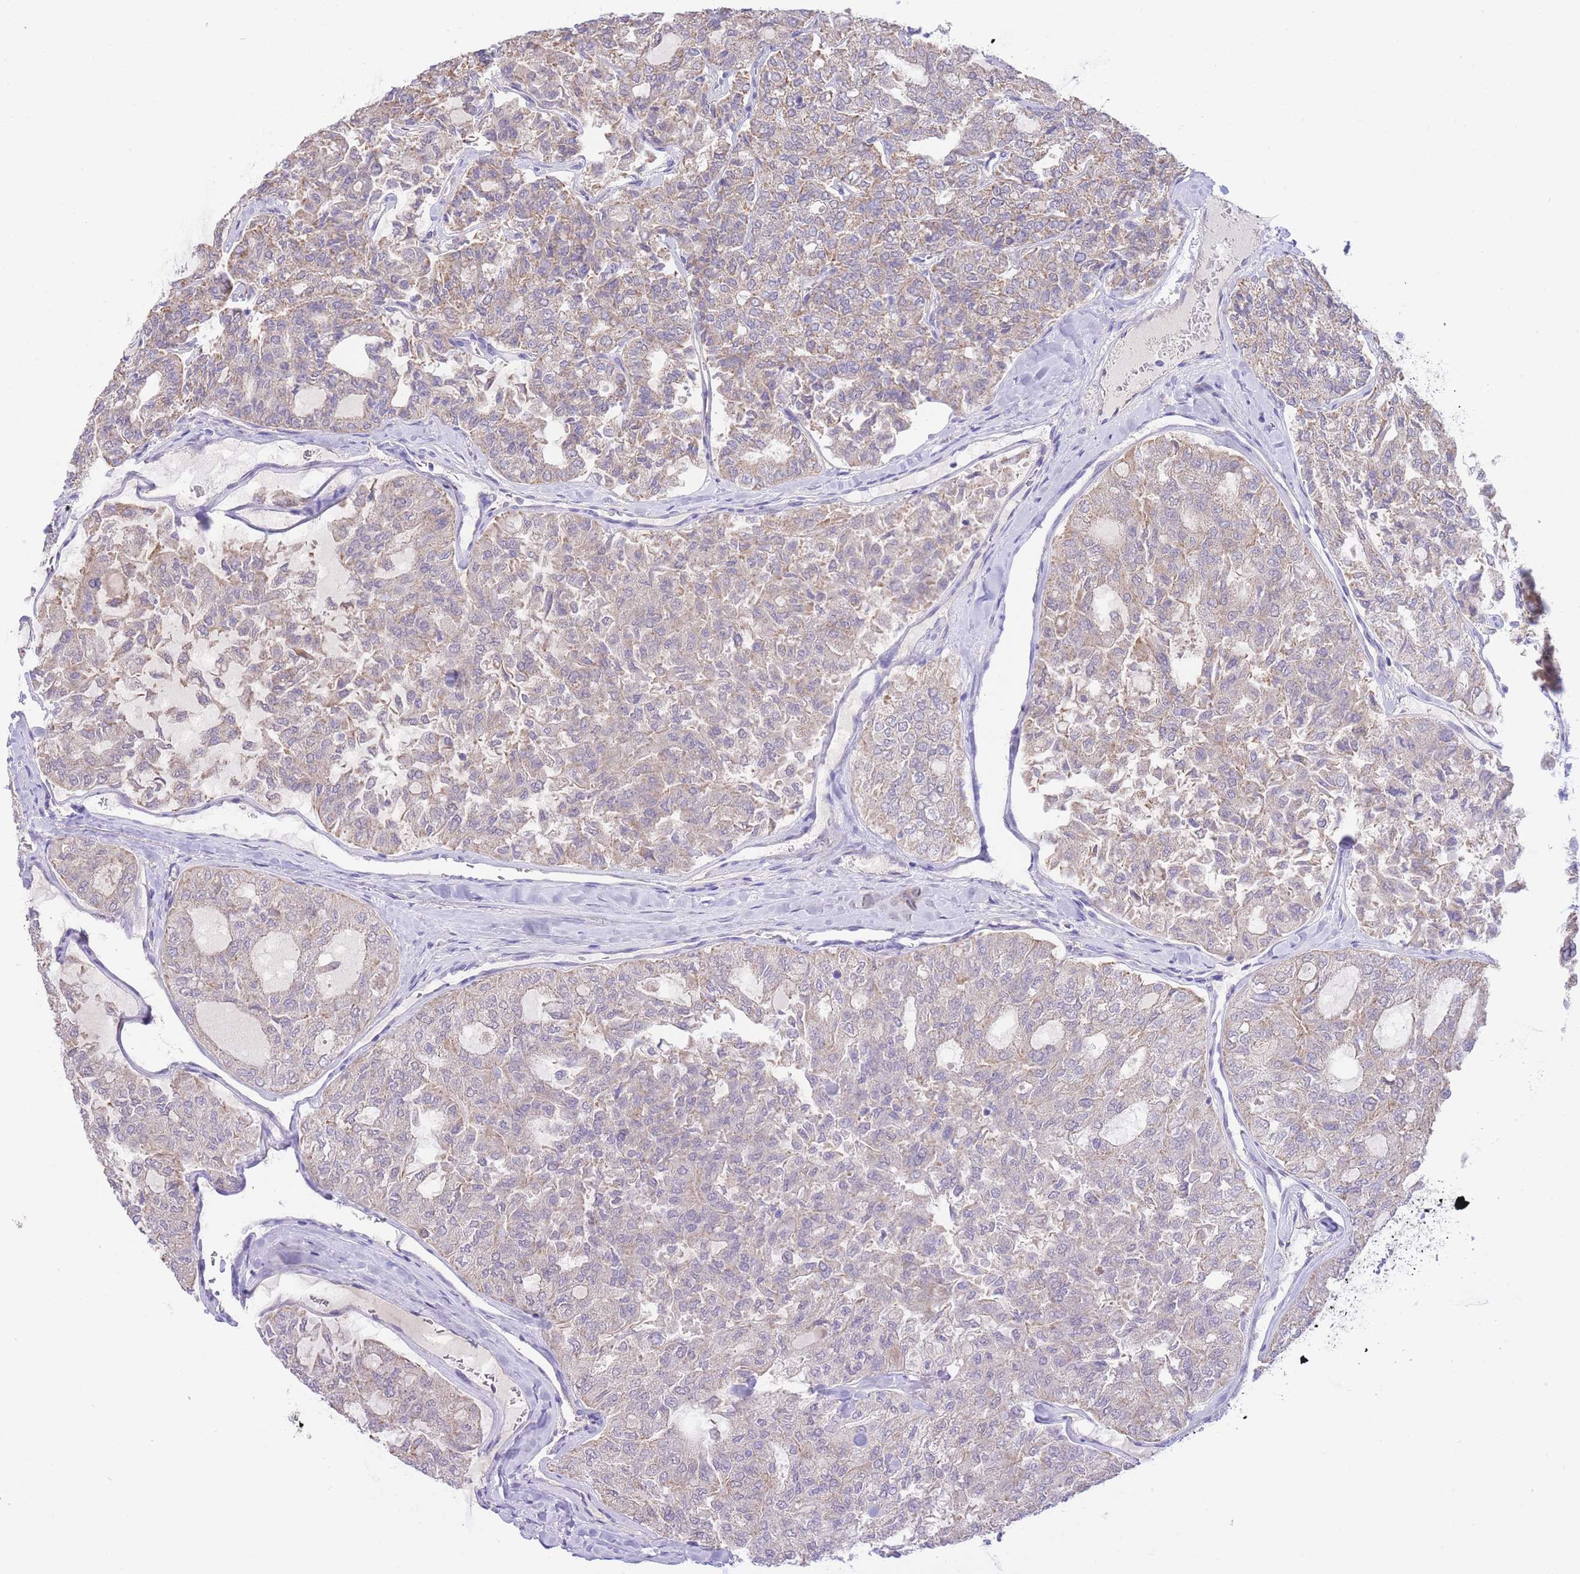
{"staining": {"intensity": "weak", "quantity": "<25%", "location": "cytoplasmic/membranous"}, "tissue": "thyroid cancer", "cell_type": "Tumor cells", "image_type": "cancer", "snomed": [{"axis": "morphology", "description": "Follicular adenoma carcinoma, NOS"}, {"axis": "topography", "description": "Thyroid gland"}], "caption": "Thyroid follicular adenoma carcinoma stained for a protein using IHC reveals no expression tumor cells.", "gene": "PGM1", "patient": {"sex": "male", "age": 75}}